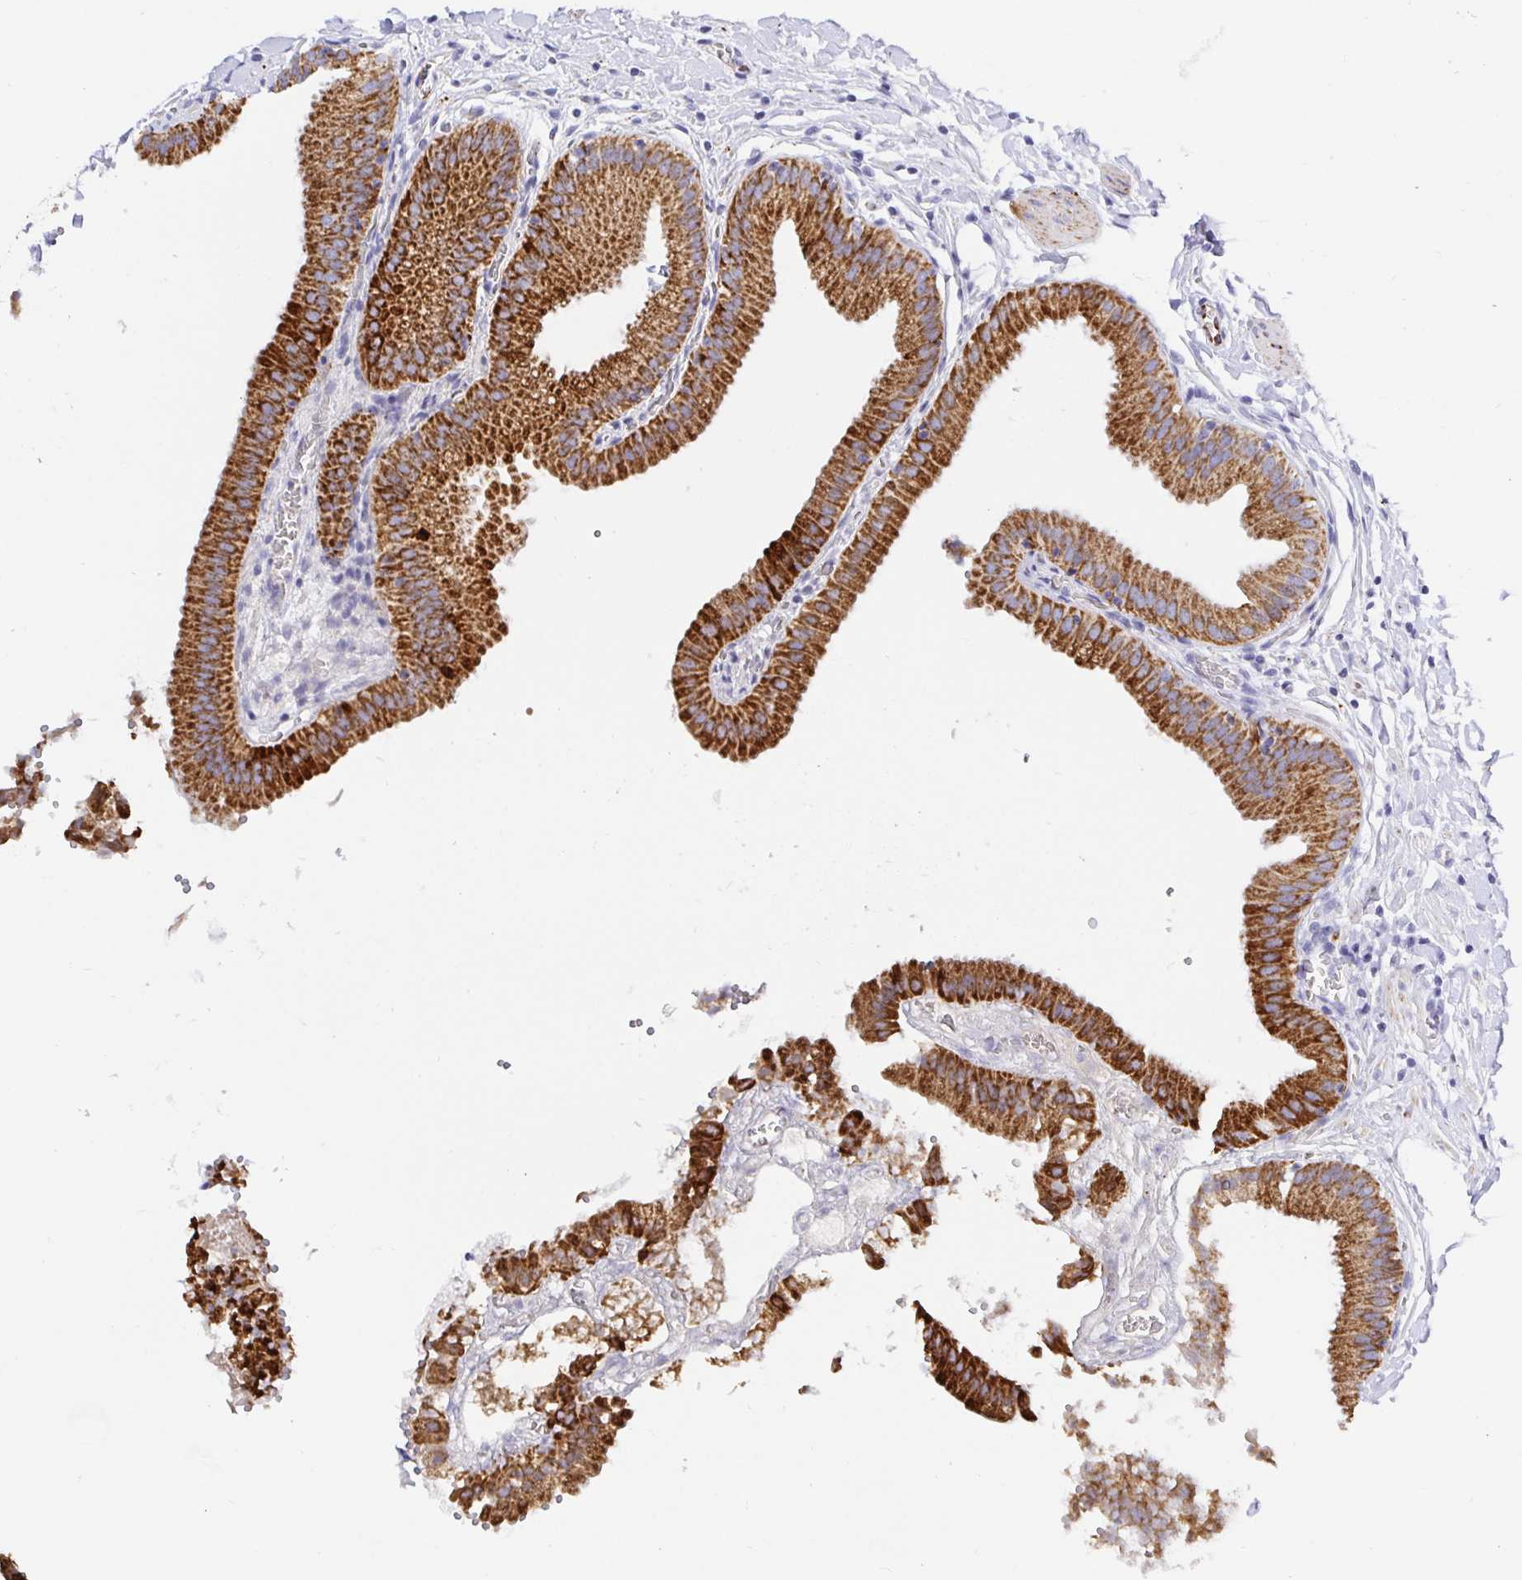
{"staining": {"intensity": "strong", "quantity": ">75%", "location": "cytoplasmic/membranous"}, "tissue": "gallbladder", "cell_type": "Glandular cells", "image_type": "normal", "snomed": [{"axis": "morphology", "description": "Normal tissue, NOS"}, {"axis": "topography", "description": "Gallbladder"}], "caption": "Protein expression analysis of unremarkable human gallbladder reveals strong cytoplasmic/membranous staining in approximately >75% of glandular cells.", "gene": "MAOA", "patient": {"sex": "female", "age": 63}}